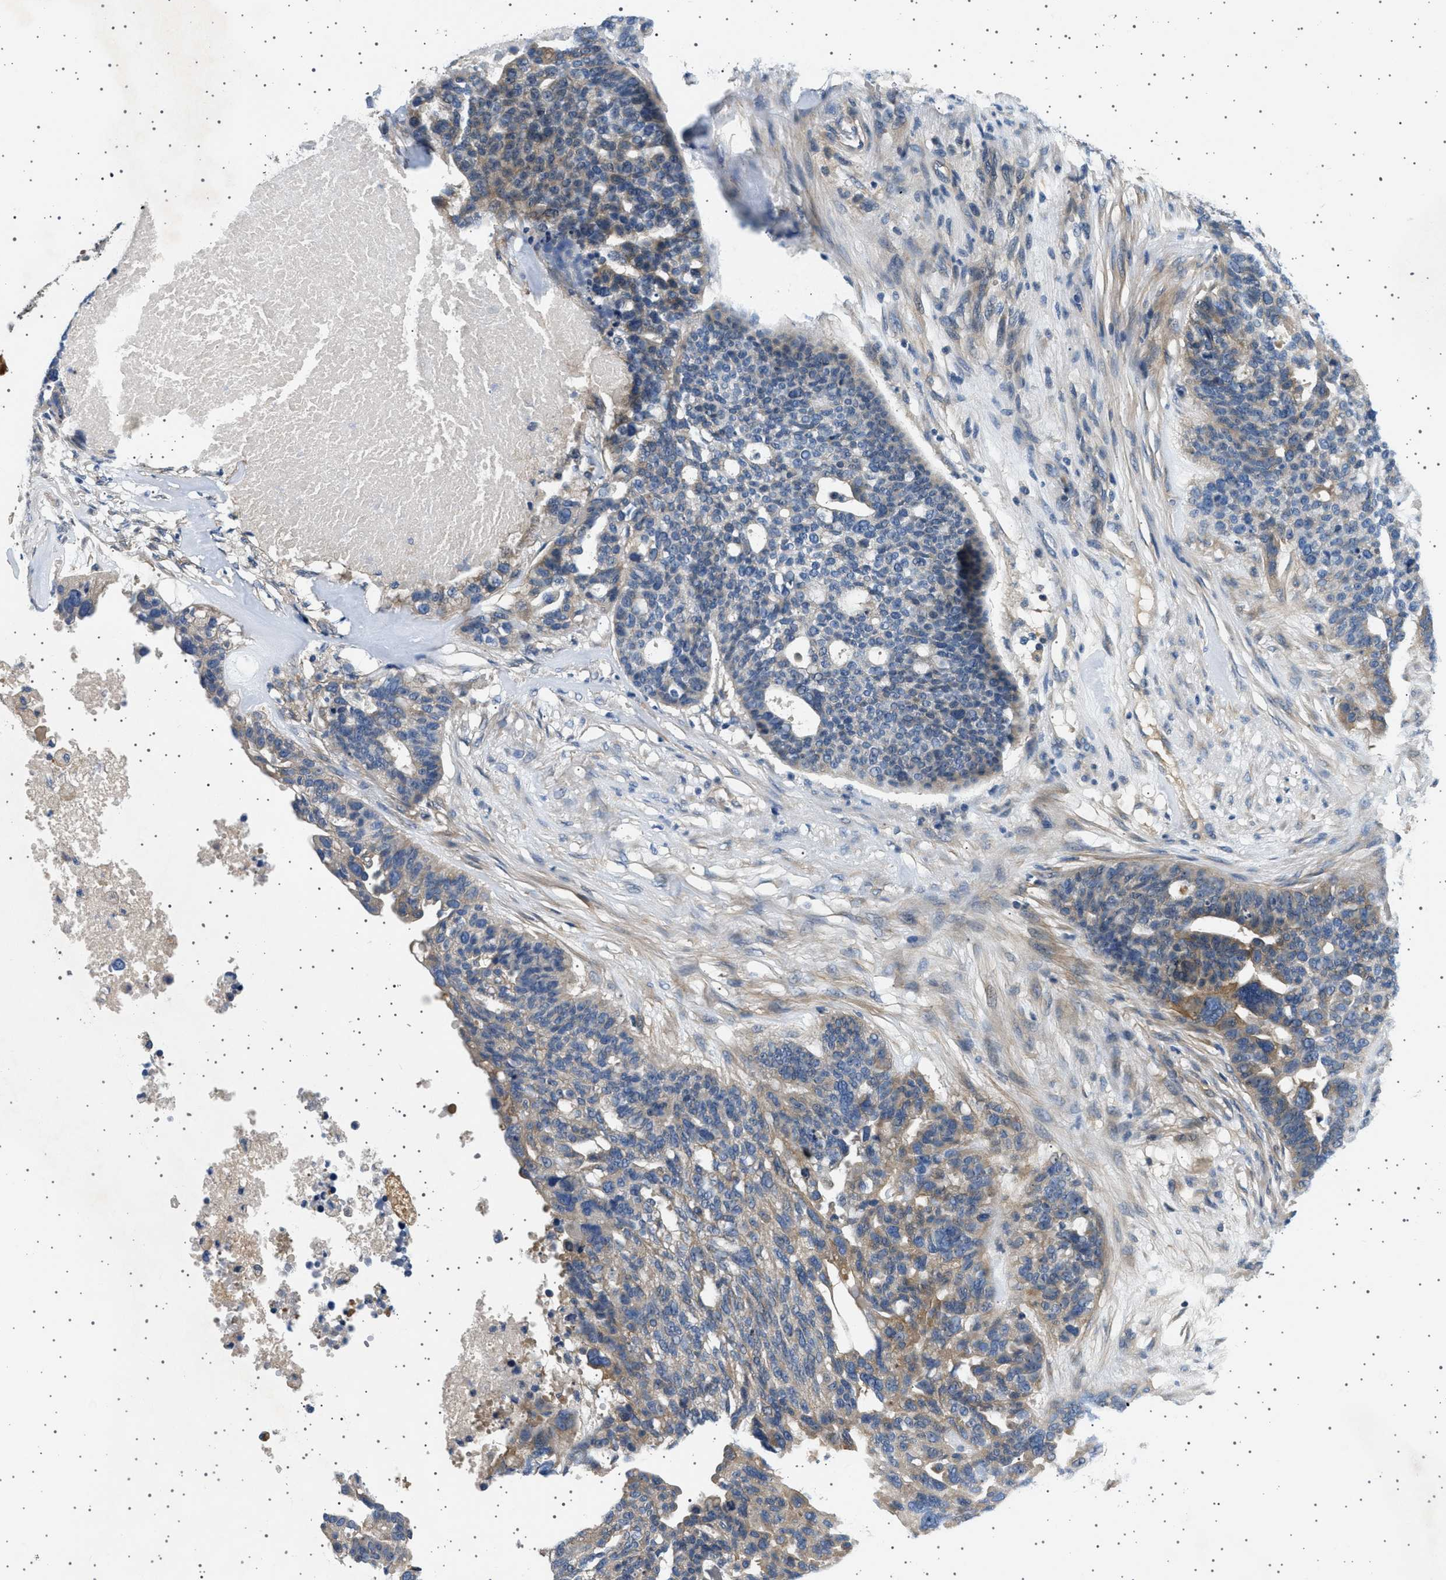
{"staining": {"intensity": "moderate", "quantity": "25%-75%", "location": "cytoplasmic/membranous"}, "tissue": "ovarian cancer", "cell_type": "Tumor cells", "image_type": "cancer", "snomed": [{"axis": "morphology", "description": "Cystadenocarcinoma, serous, NOS"}, {"axis": "topography", "description": "Ovary"}], "caption": "This is a photomicrograph of immunohistochemistry (IHC) staining of serous cystadenocarcinoma (ovarian), which shows moderate staining in the cytoplasmic/membranous of tumor cells.", "gene": "PLPP6", "patient": {"sex": "female", "age": 59}}